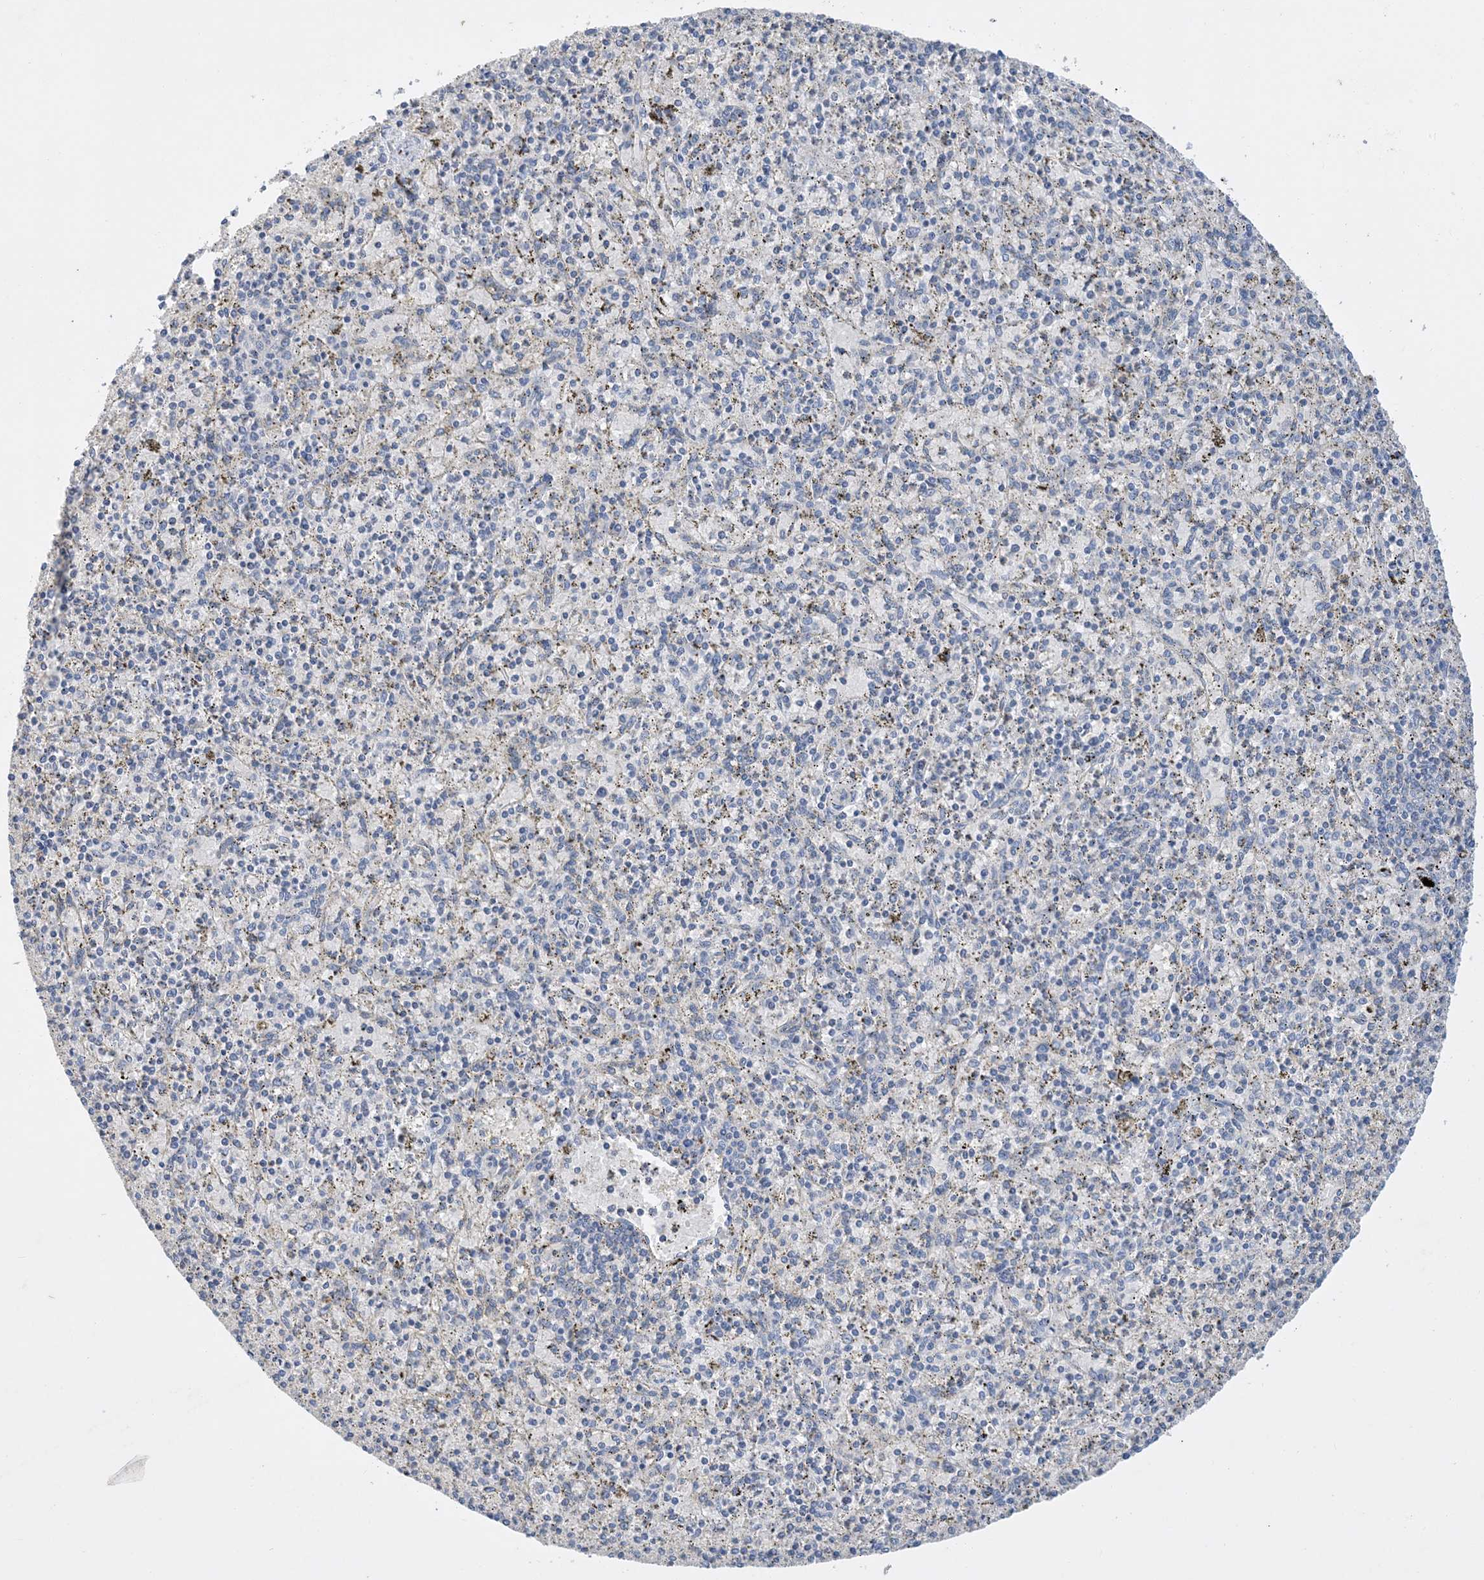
{"staining": {"intensity": "negative", "quantity": "none", "location": "none"}, "tissue": "spleen", "cell_type": "Cells in red pulp", "image_type": "normal", "snomed": [{"axis": "morphology", "description": "Normal tissue, NOS"}, {"axis": "topography", "description": "Spleen"}], "caption": "Immunohistochemistry (IHC) micrograph of unremarkable spleen: human spleen stained with DAB (3,3'-diaminobenzidine) demonstrates no significant protein expression in cells in red pulp. (DAB (3,3'-diaminobenzidine) immunohistochemistry visualized using brightfield microscopy, high magnification).", "gene": "KPRP", "patient": {"sex": "male", "age": 72}}